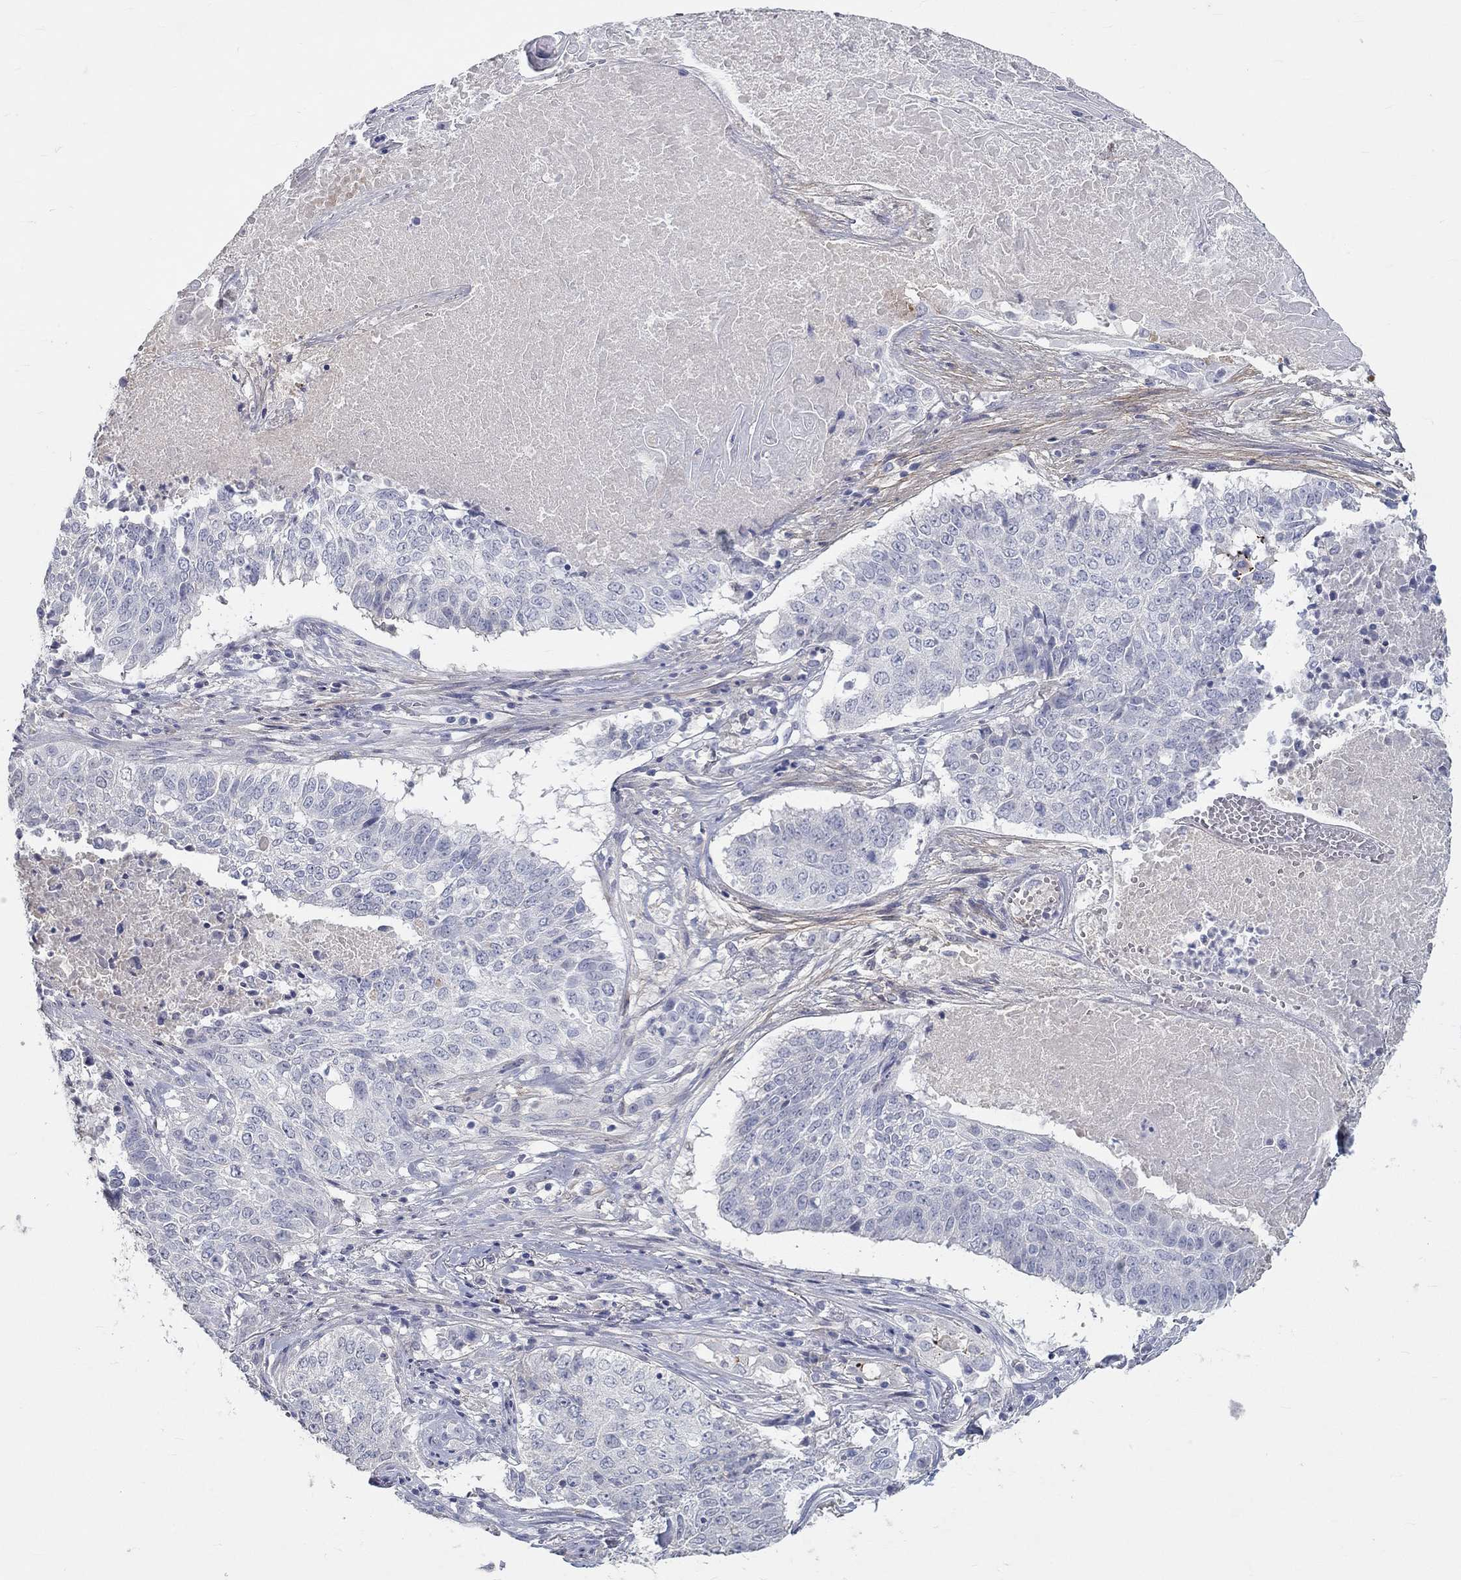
{"staining": {"intensity": "negative", "quantity": "none", "location": "none"}, "tissue": "lung cancer", "cell_type": "Tumor cells", "image_type": "cancer", "snomed": [{"axis": "morphology", "description": "Squamous cell carcinoma, NOS"}, {"axis": "topography", "description": "Lung"}], "caption": "Immunohistochemistry (IHC) of lung squamous cell carcinoma demonstrates no positivity in tumor cells.", "gene": "FGF2", "patient": {"sex": "male", "age": 64}}